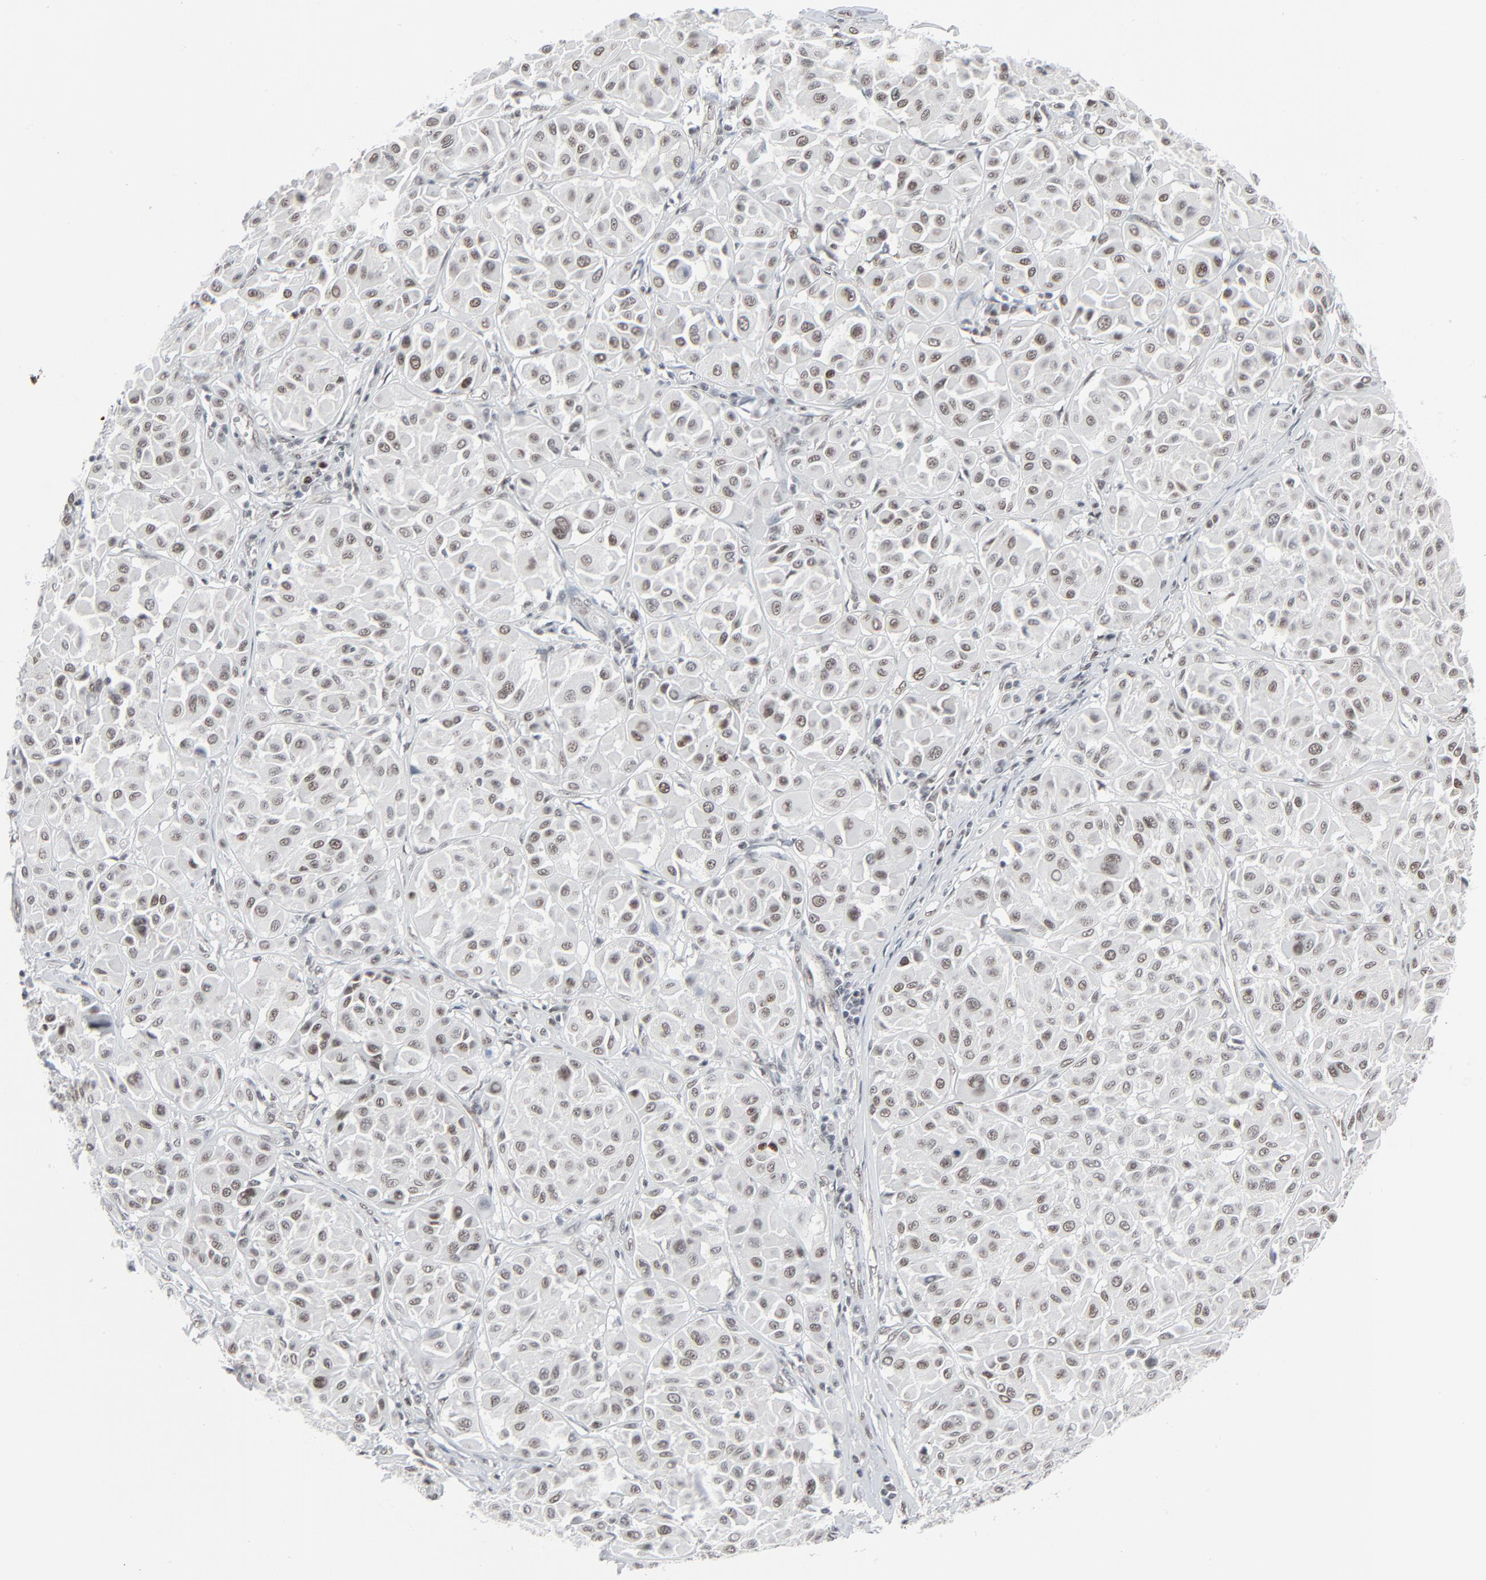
{"staining": {"intensity": "moderate", "quantity": "25%-75%", "location": "nuclear"}, "tissue": "melanoma", "cell_type": "Tumor cells", "image_type": "cancer", "snomed": [{"axis": "morphology", "description": "Malignant melanoma, Metastatic site"}, {"axis": "topography", "description": "Soft tissue"}], "caption": "This is a photomicrograph of immunohistochemistry (IHC) staining of malignant melanoma (metastatic site), which shows moderate positivity in the nuclear of tumor cells.", "gene": "FBXO28", "patient": {"sex": "male", "age": 41}}